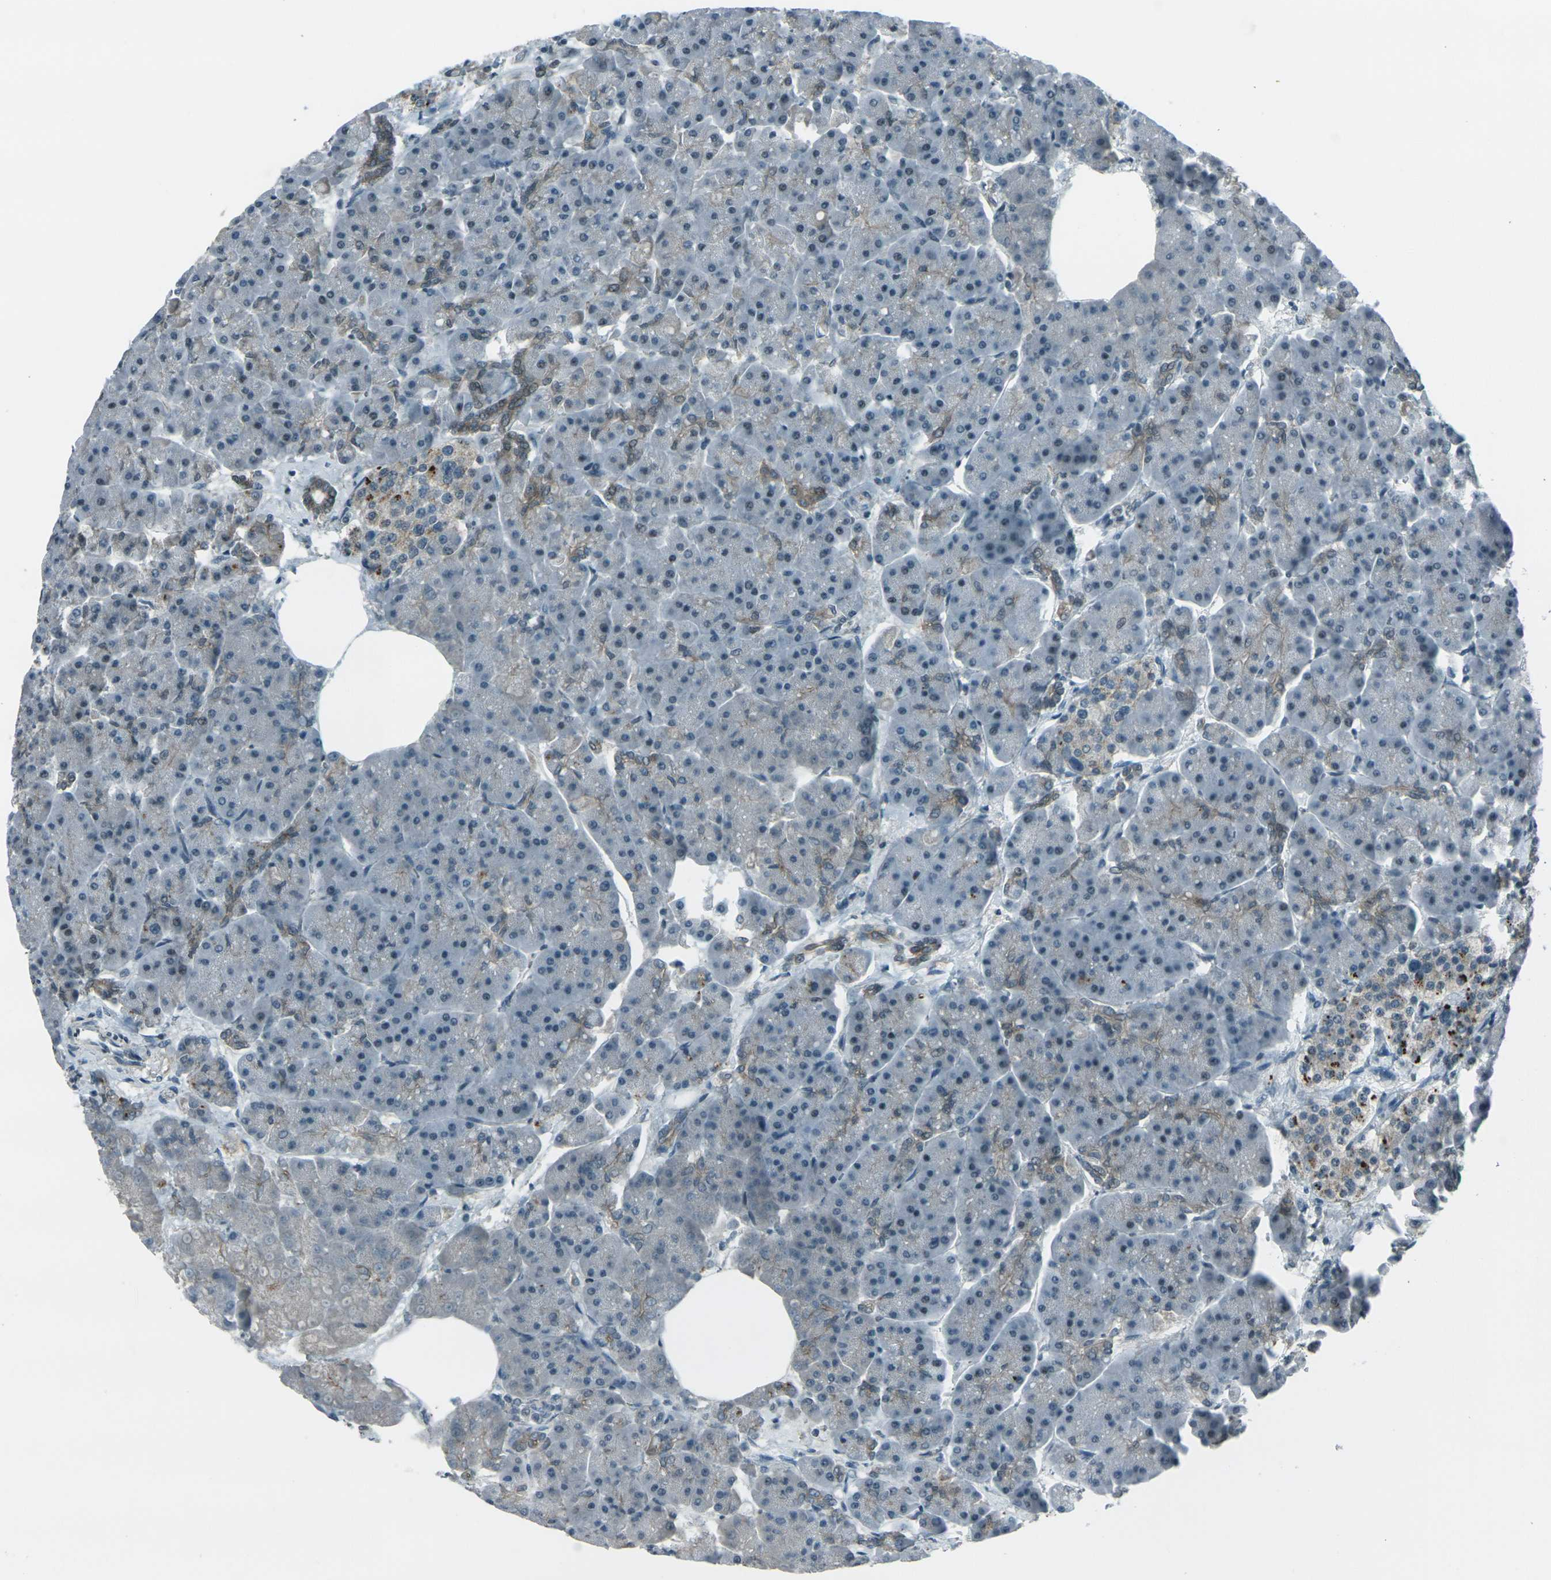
{"staining": {"intensity": "weak", "quantity": "<25%", "location": "cytoplasmic/membranous"}, "tissue": "pancreas", "cell_type": "Exocrine glandular cells", "image_type": "normal", "snomed": [{"axis": "morphology", "description": "Normal tissue, NOS"}, {"axis": "topography", "description": "Pancreas"}], "caption": "Immunohistochemical staining of benign human pancreas exhibits no significant positivity in exocrine glandular cells. Brightfield microscopy of immunohistochemistry stained with DAB (3,3'-diaminobenzidine) (brown) and hematoxylin (blue), captured at high magnification.", "gene": "GPR19", "patient": {"sex": "female", "age": 70}}